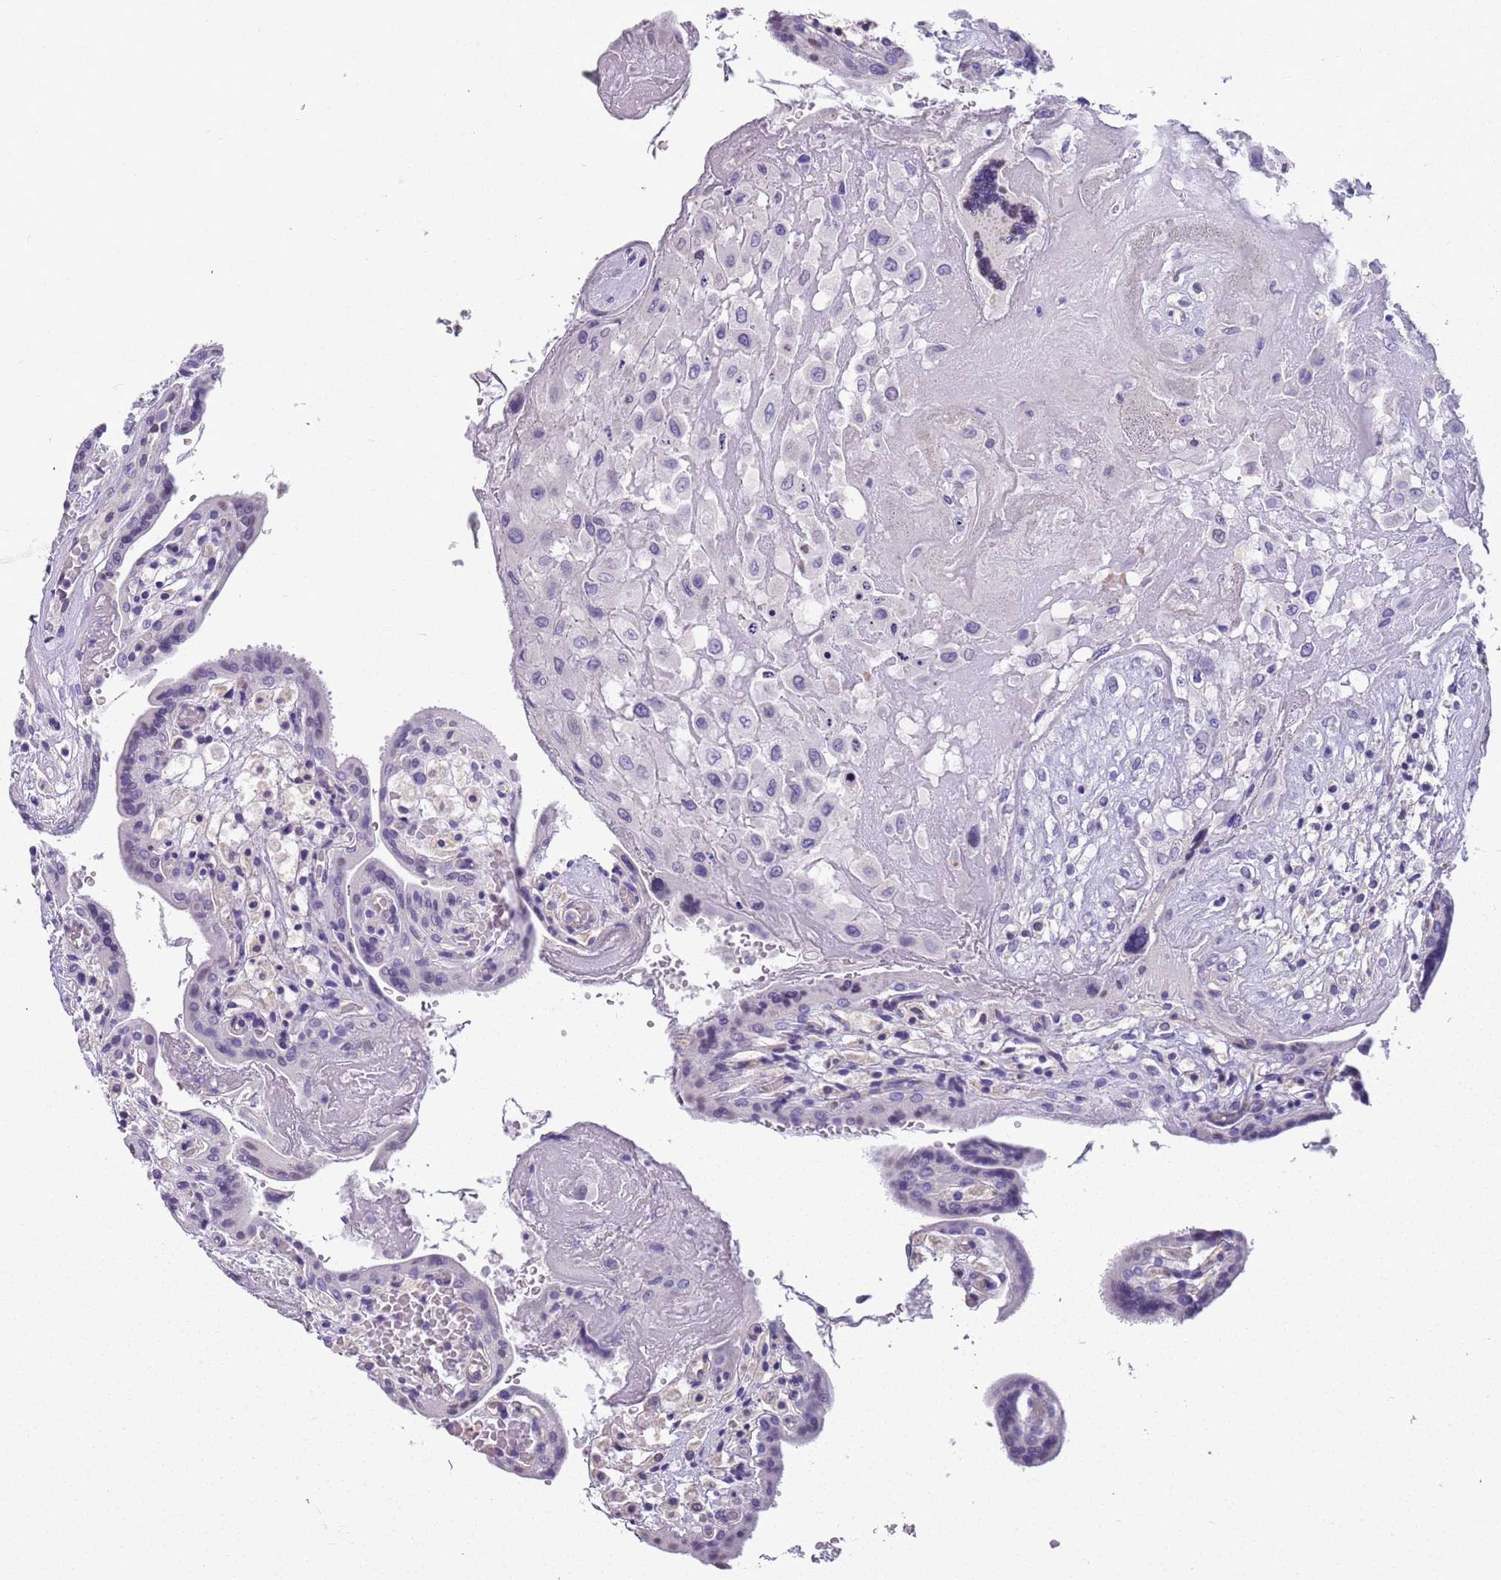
{"staining": {"intensity": "negative", "quantity": "none", "location": "none"}, "tissue": "placenta", "cell_type": "Decidual cells", "image_type": "normal", "snomed": [{"axis": "morphology", "description": "Normal tissue, NOS"}, {"axis": "topography", "description": "Placenta"}], "caption": "High power microscopy photomicrograph of an immunohistochemistry image of normal placenta, revealing no significant positivity in decidual cells. (DAB (3,3'-diaminobenzidine) immunohistochemistry (IHC) with hematoxylin counter stain).", "gene": "CTRC", "patient": {"sex": "female", "age": 37}}